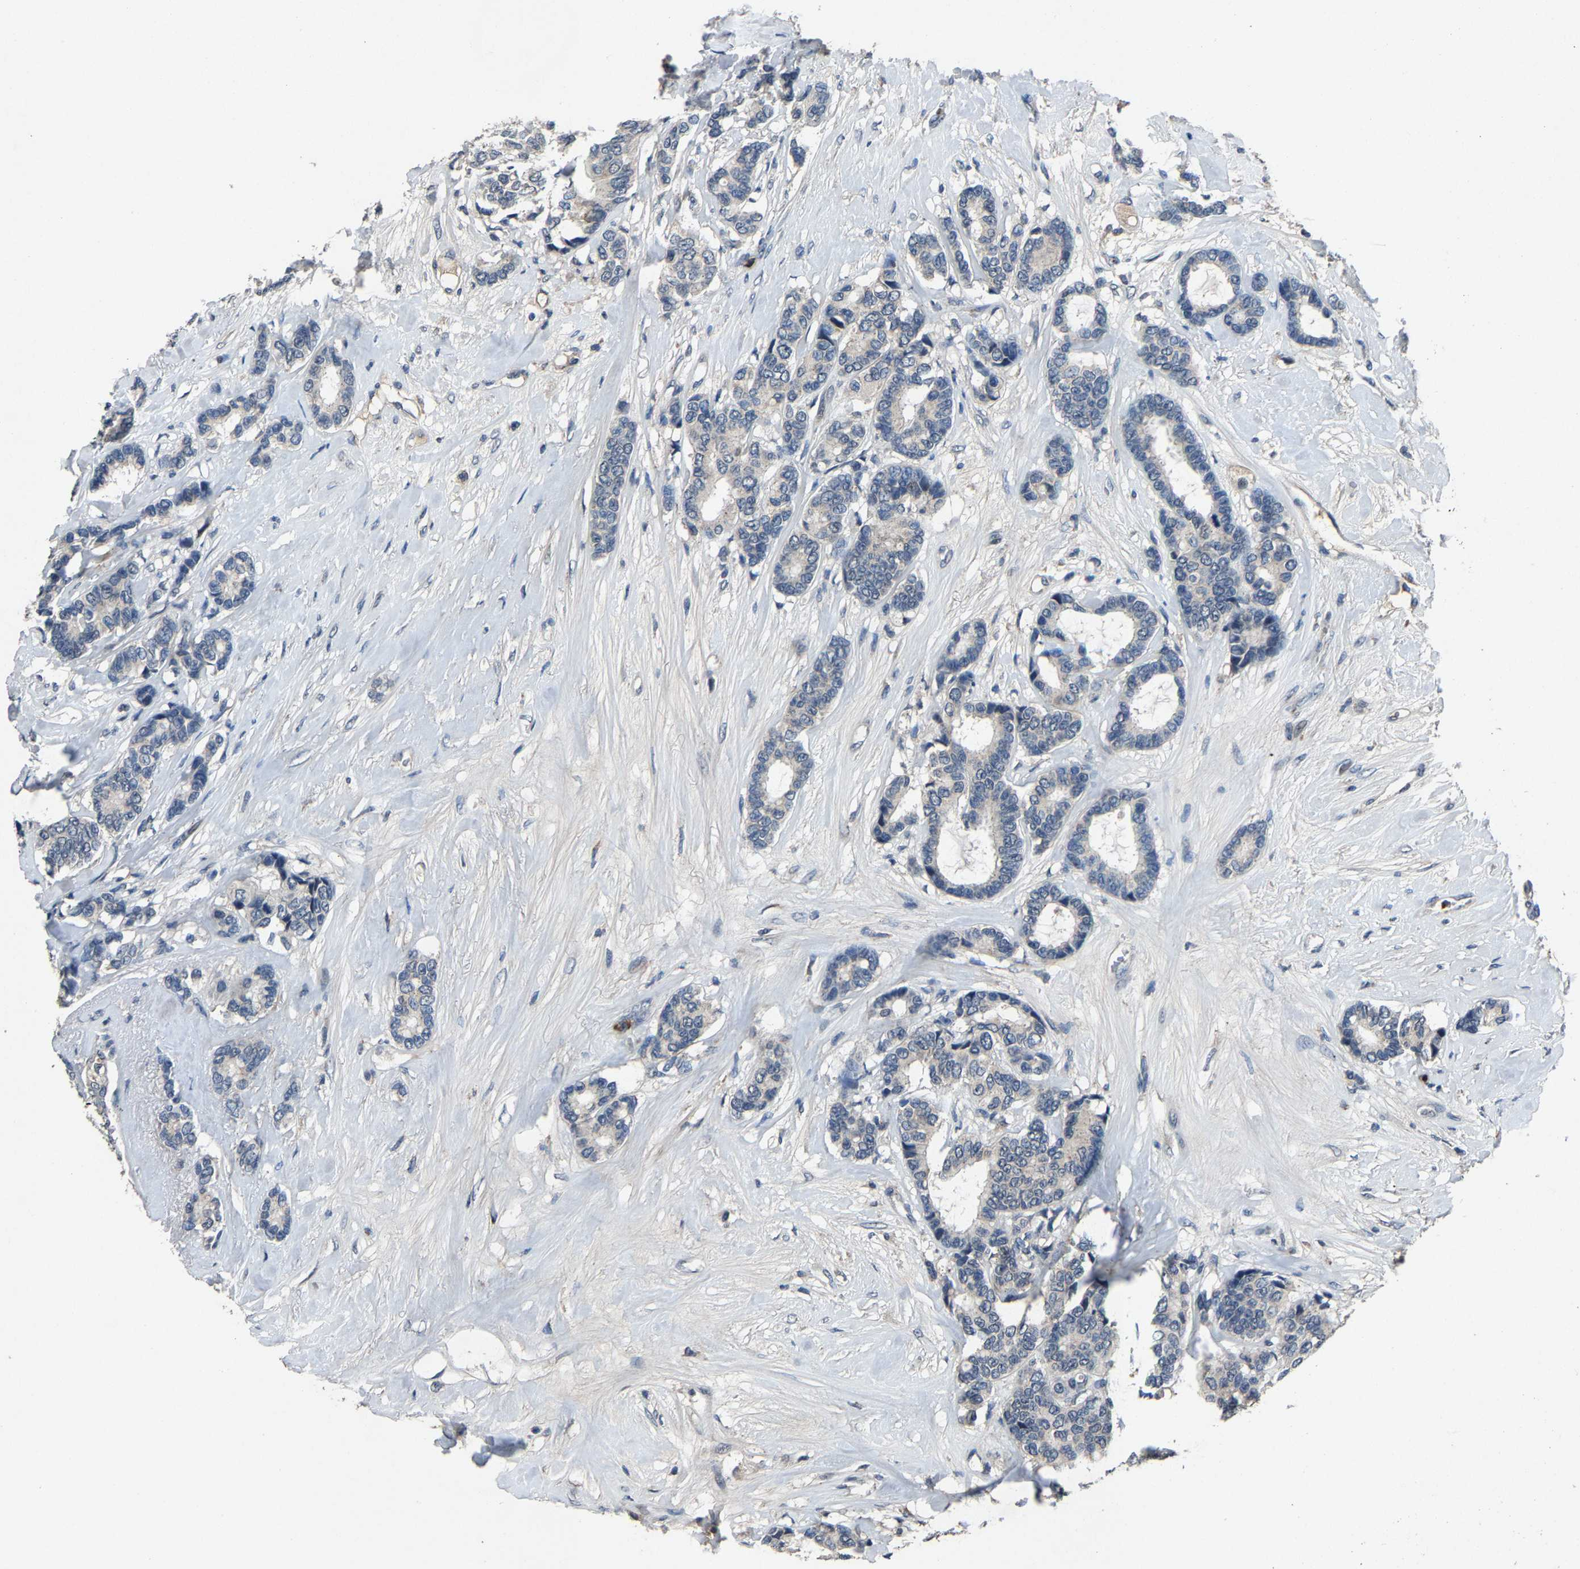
{"staining": {"intensity": "negative", "quantity": "none", "location": "none"}, "tissue": "breast cancer", "cell_type": "Tumor cells", "image_type": "cancer", "snomed": [{"axis": "morphology", "description": "Duct carcinoma"}, {"axis": "topography", "description": "Breast"}], "caption": "A micrograph of human breast infiltrating ductal carcinoma is negative for staining in tumor cells. (DAB immunohistochemistry (IHC) visualized using brightfield microscopy, high magnification).", "gene": "PCNX2", "patient": {"sex": "female", "age": 87}}